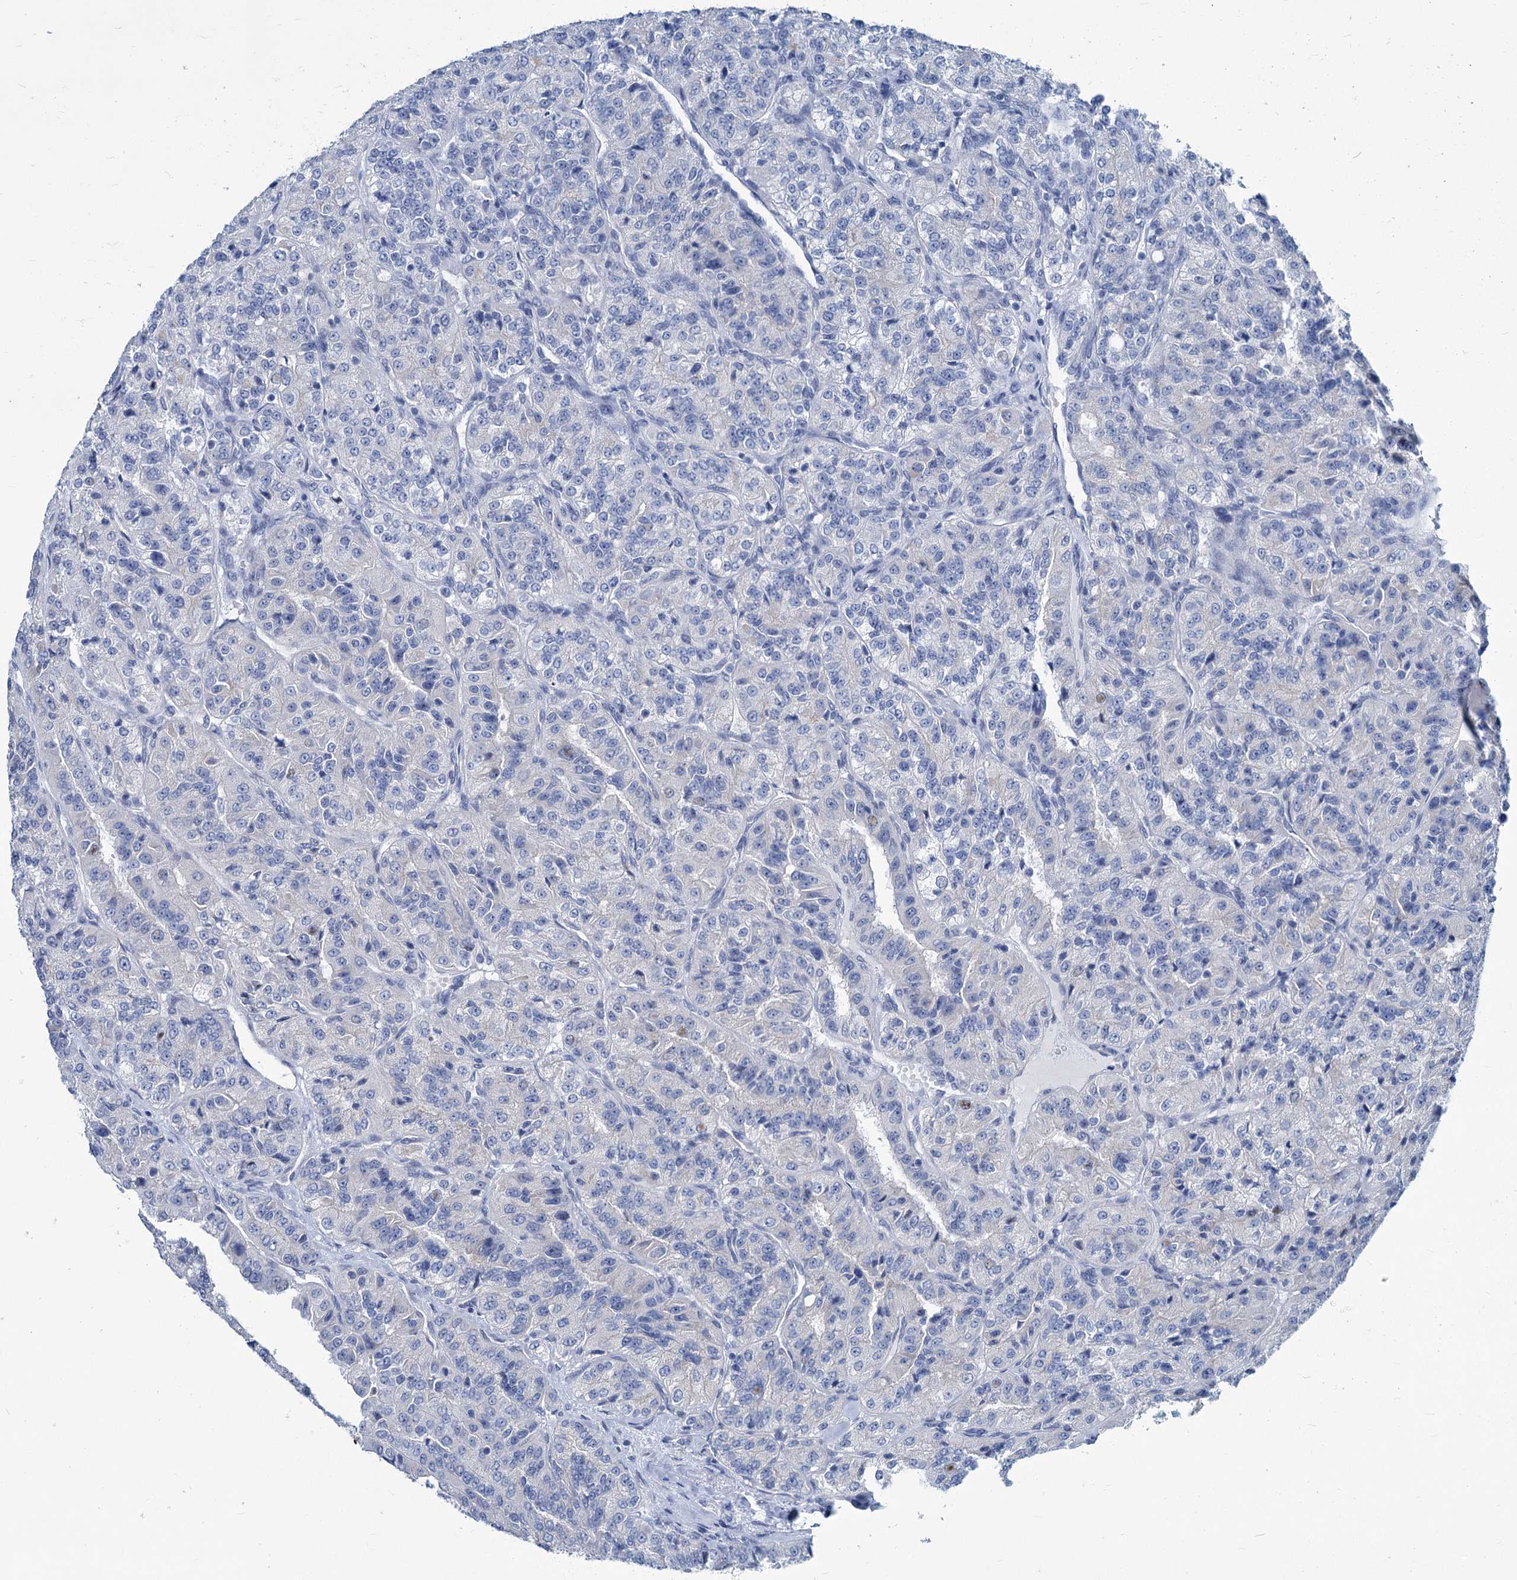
{"staining": {"intensity": "negative", "quantity": "none", "location": "none"}, "tissue": "renal cancer", "cell_type": "Tumor cells", "image_type": "cancer", "snomed": [{"axis": "morphology", "description": "Adenocarcinoma, NOS"}, {"axis": "topography", "description": "Kidney"}], "caption": "Renal cancer (adenocarcinoma) was stained to show a protein in brown. There is no significant positivity in tumor cells. Nuclei are stained in blue.", "gene": "NEU3", "patient": {"sex": "female", "age": 63}}